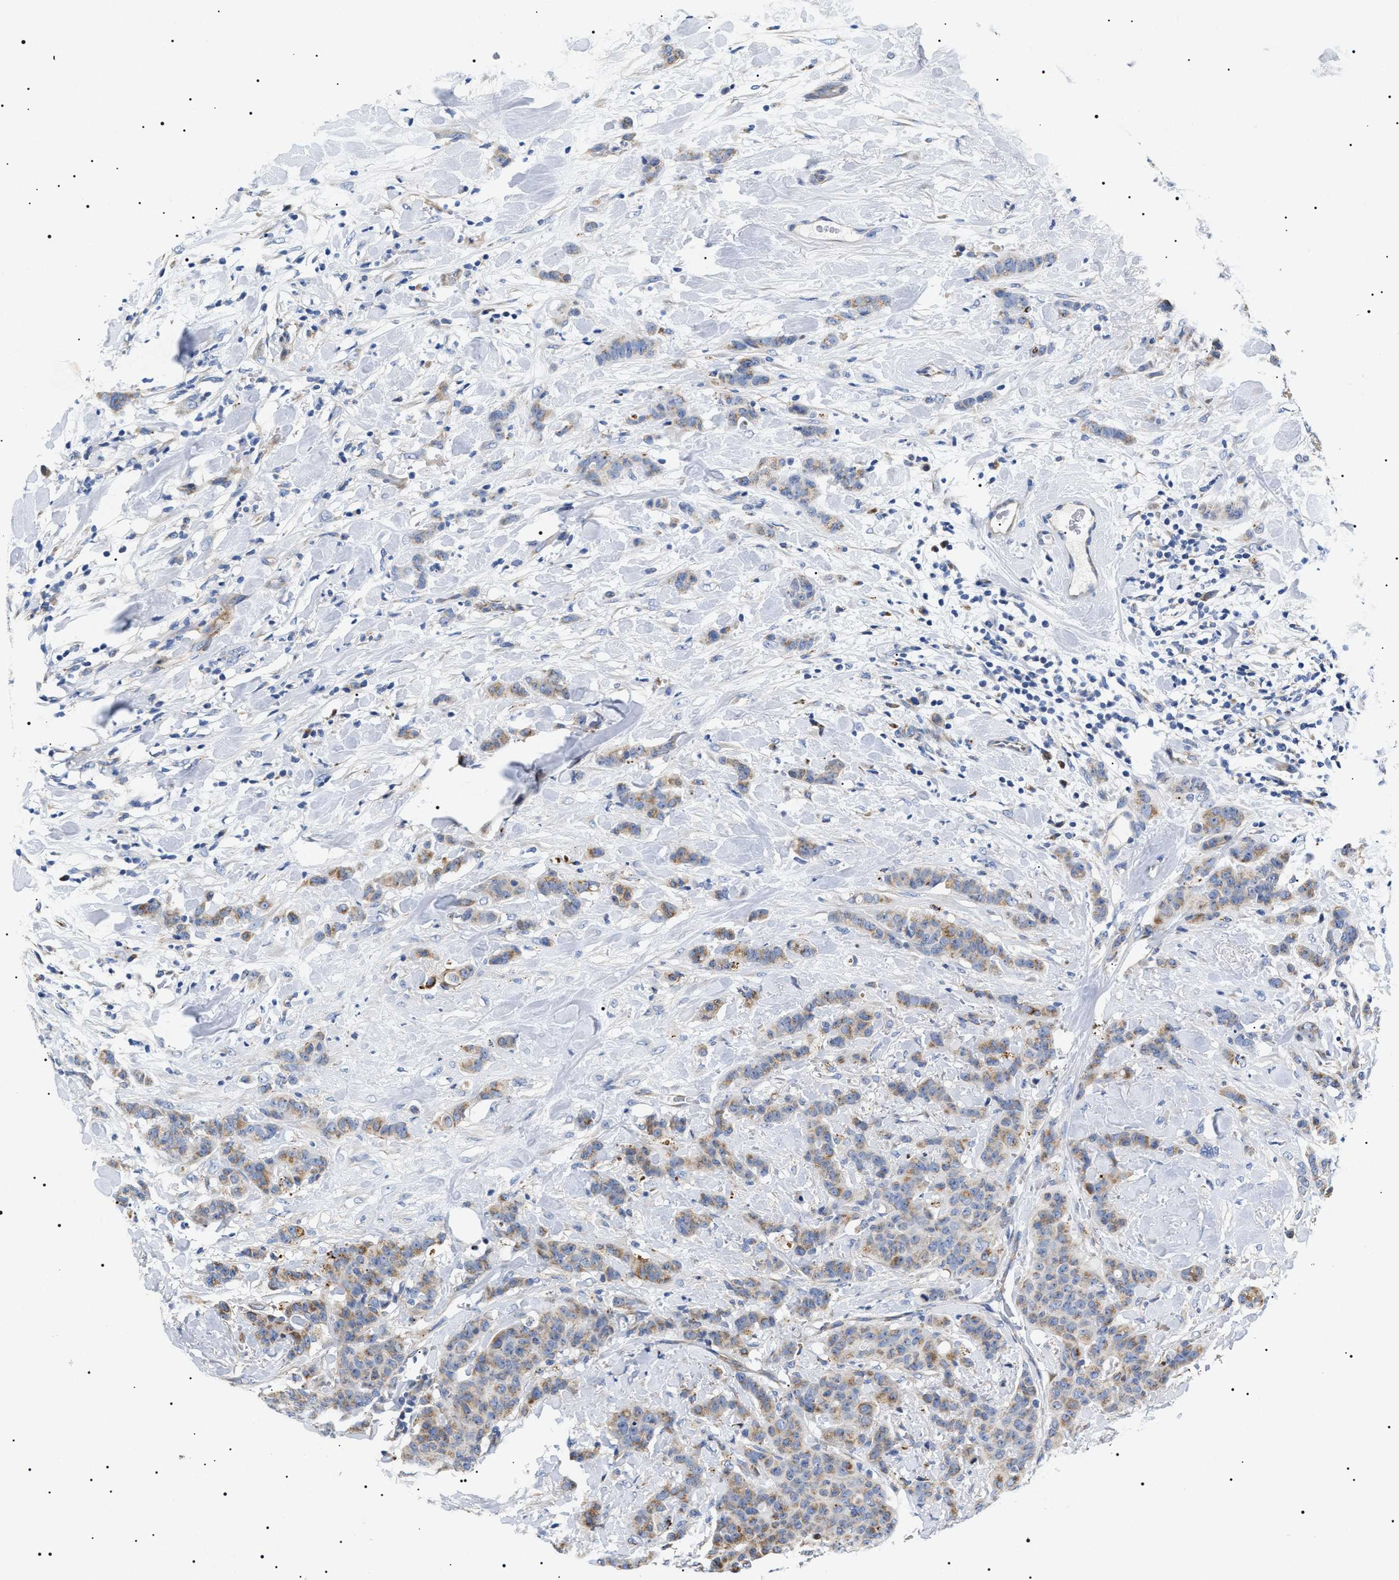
{"staining": {"intensity": "moderate", "quantity": ">75%", "location": "cytoplasmic/membranous"}, "tissue": "breast cancer", "cell_type": "Tumor cells", "image_type": "cancer", "snomed": [{"axis": "morphology", "description": "Normal tissue, NOS"}, {"axis": "morphology", "description": "Duct carcinoma"}, {"axis": "topography", "description": "Breast"}], "caption": "Immunohistochemical staining of breast cancer displays moderate cytoplasmic/membranous protein staining in about >75% of tumor cells.", "gene": "TMEM222", "patient": {"sex": "female", "age": 40}}